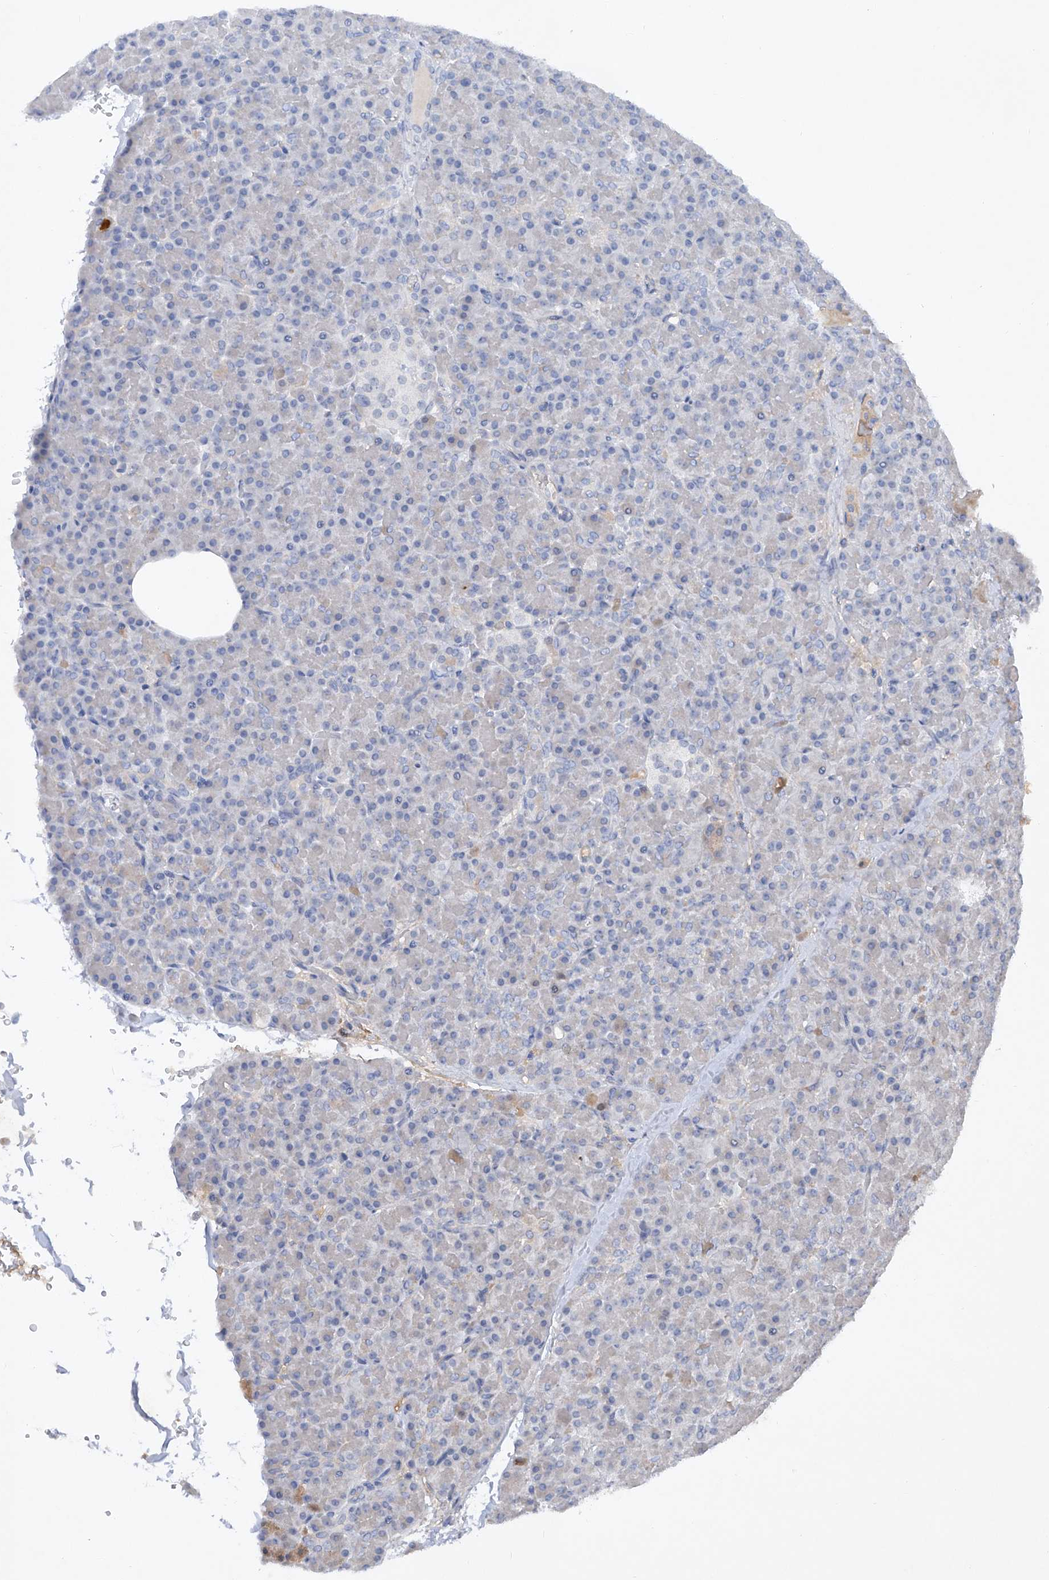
{"staining": {"intensity": "moderate", "quantity": "<25%", "location": "cytoplasmic/membranous"}, "tissue": "pancreas", "cell_type": "Exocrine glandular cells", "image_type": "normal", "snomed": [{"axis": "morphology", "description": "Normal tissue, NOS"}, {"axis": "topography", "description": "Pancreas"}], "caption": "Approximately <25% of exocrine glandular cells in unremarkable pancreas show moderate cytoplasmic/membranous protein positivity as visualized by brown immunohistochemical staining.", "gene": "FAM135A", "patient": {"sex": "female", "age": 43}}